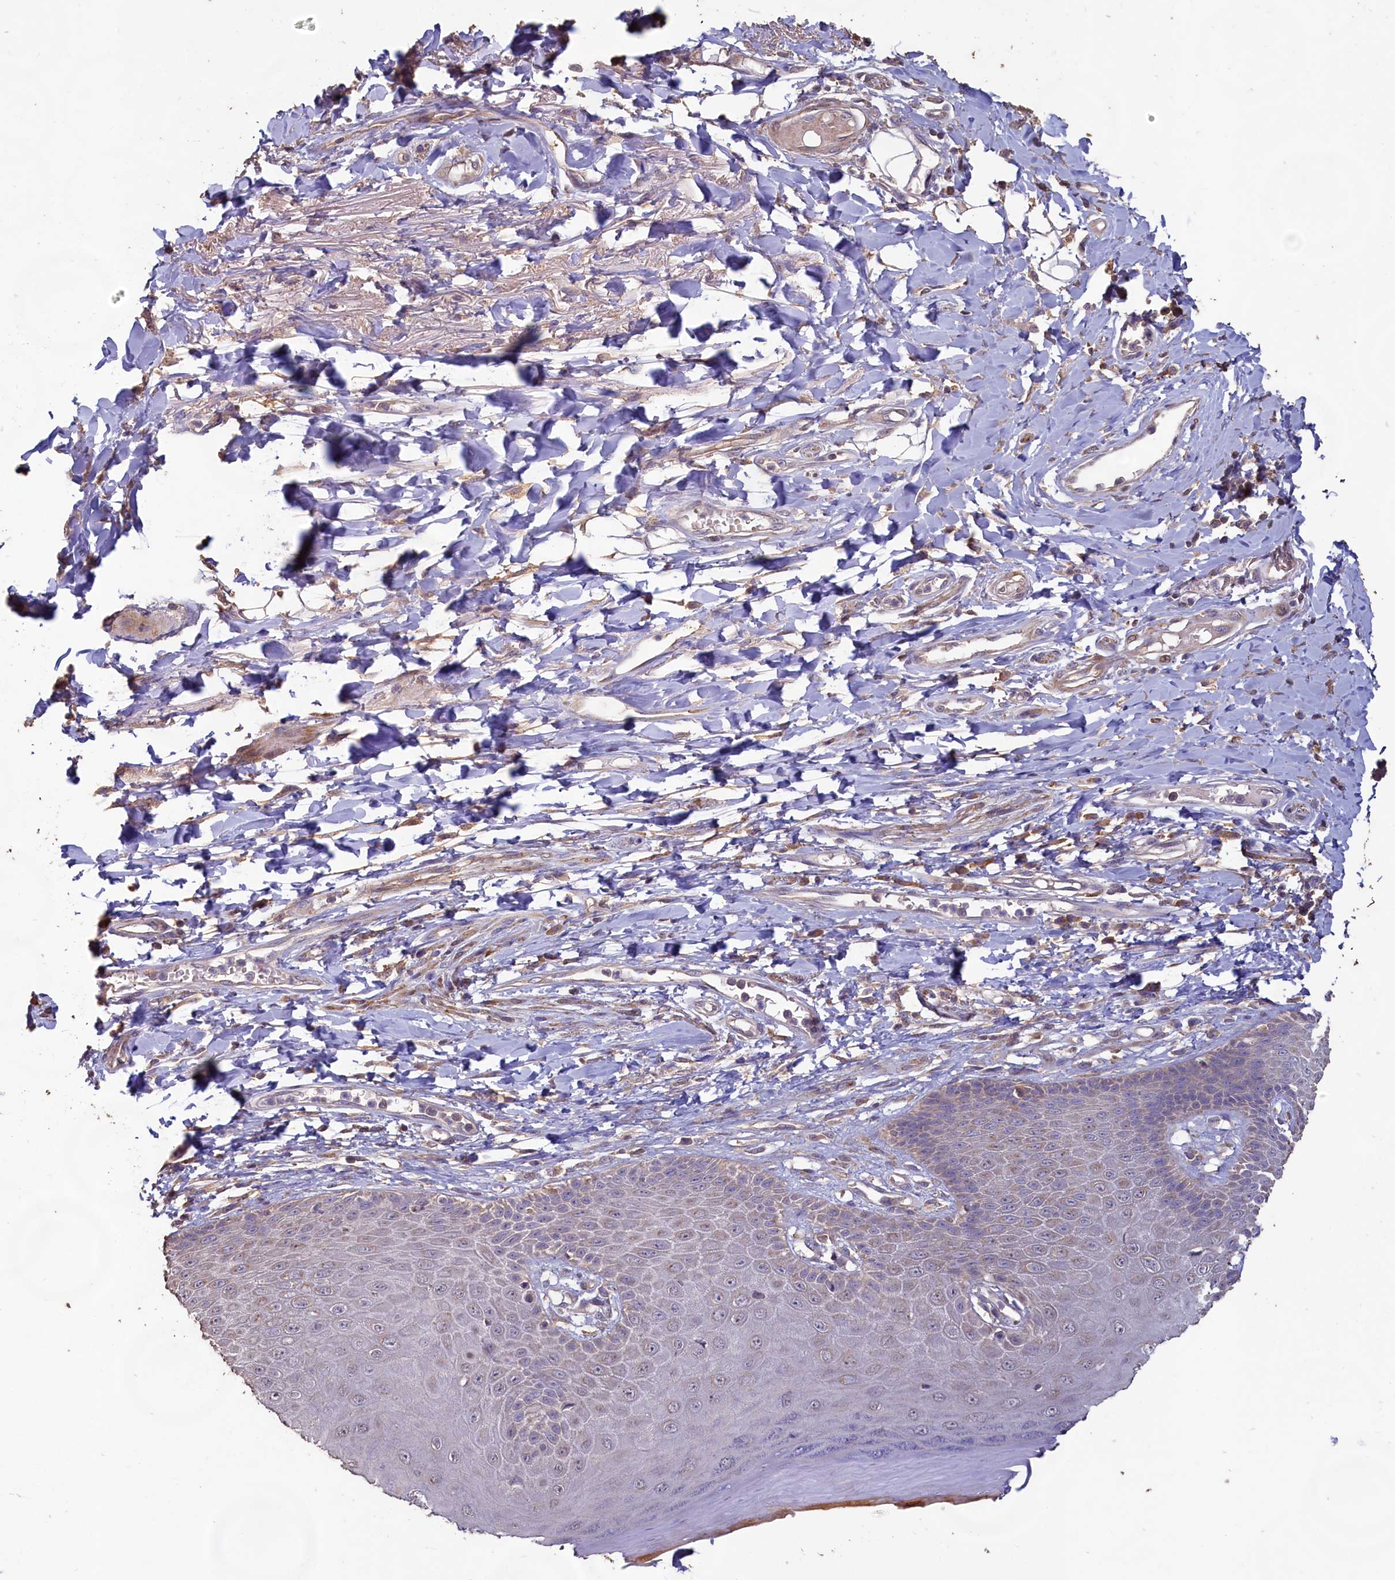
{"staining": {"intensity": "moderate", "quantity": "<25%", "location": "cytoplasmic/membranous"}, "tissue": "skin", "cell_type": "Epidermal cells", "image_type": "normal", "snomed": [{"axis": "morphology", "description": "Normal tissue, NOS"}, {"axis": "topography", "description": "Anal"}], "caption": "There is low levels of moderate cytoplasmic/membranous positivity in epidermal cells of normal skin, as demonstrated by immunohistochemical staining (brown color).", "gene": "FUNDC1", "patient": {"sex": "male", "age": 78}}